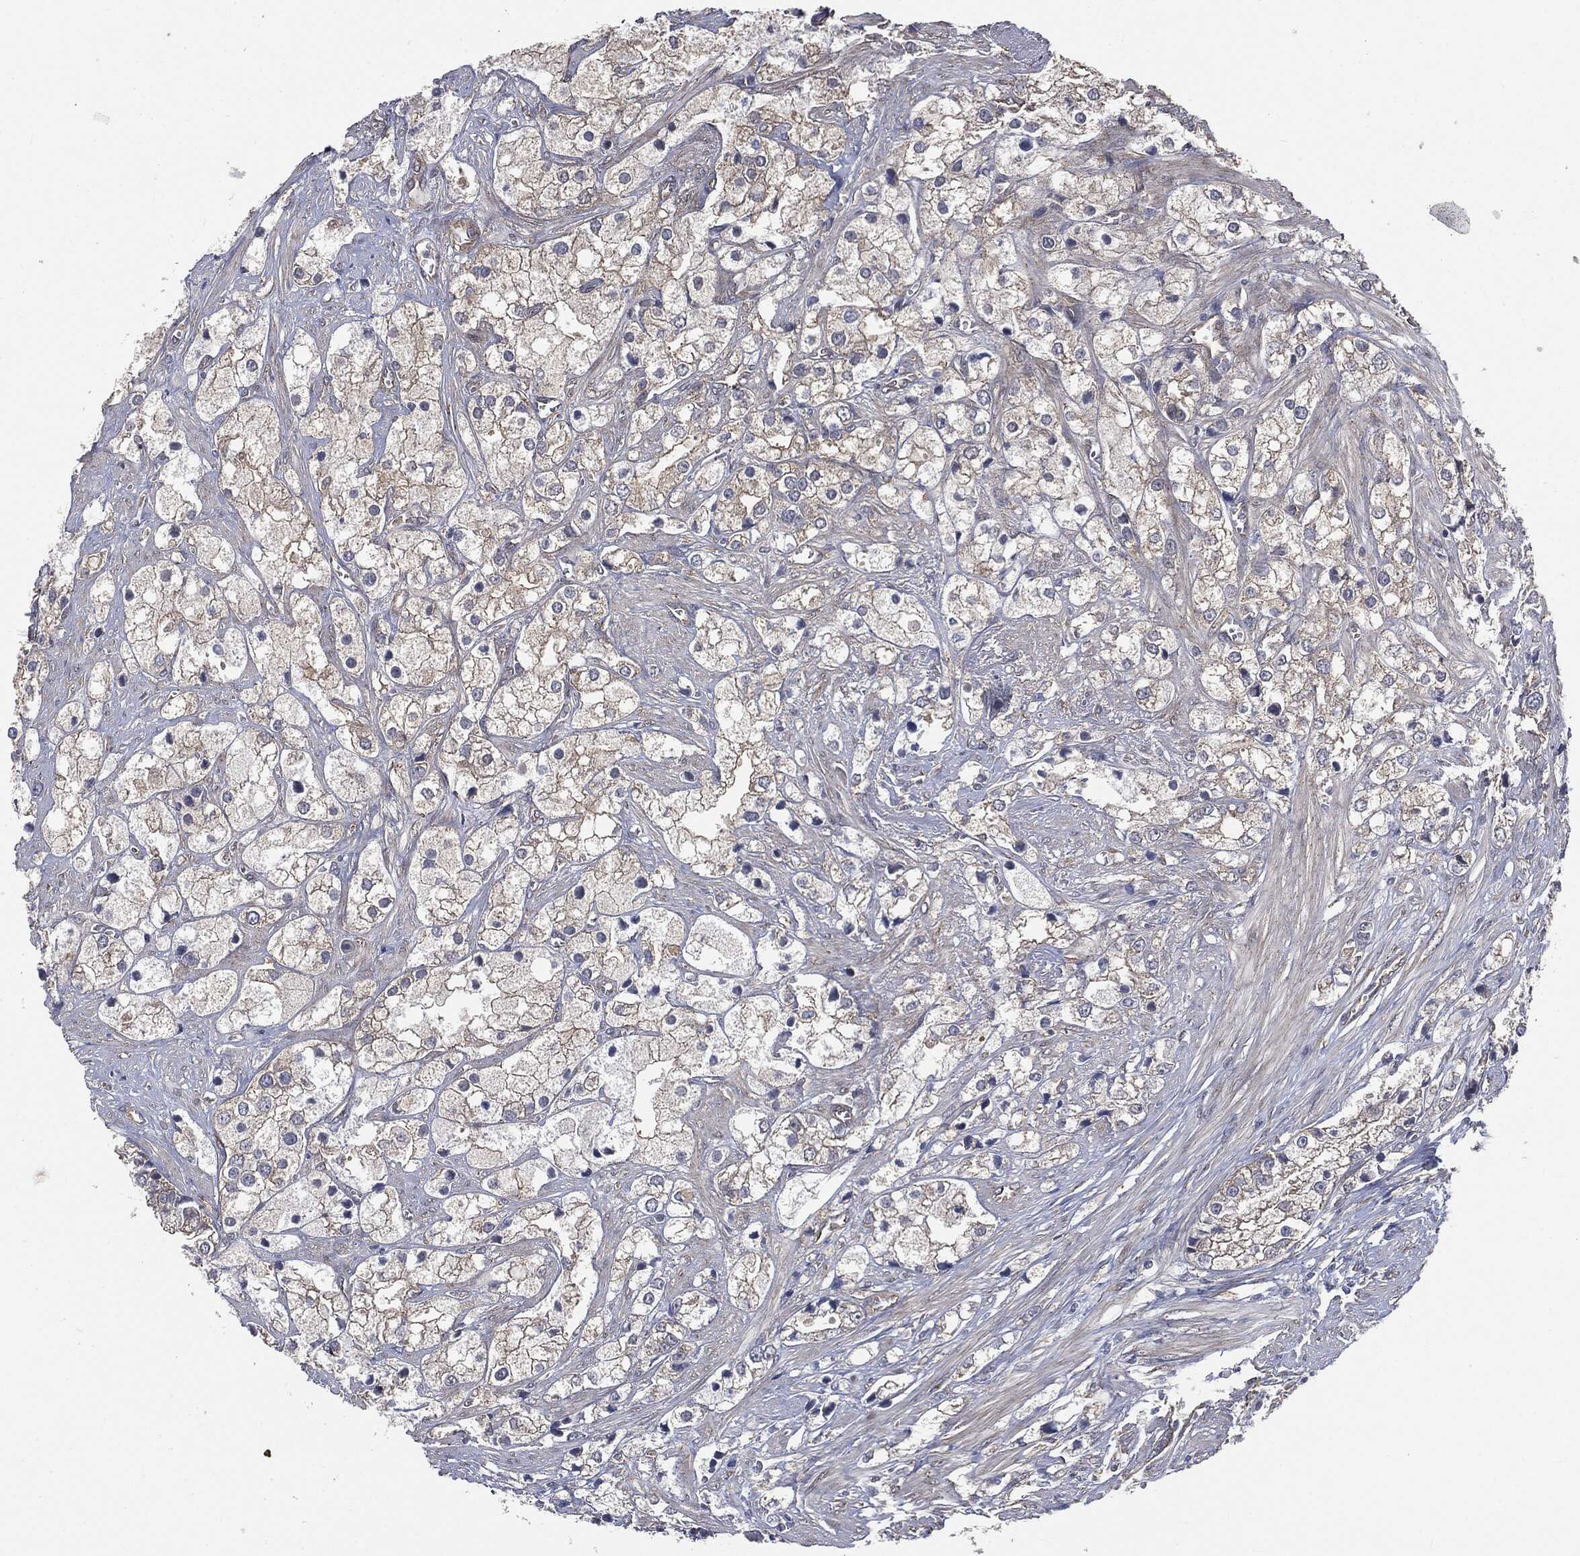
{"staining": {"intensity": "weak", "quantity": "25%-75%", "location": "cytoplasmic/membranous"}, "tissue": "prostate cancer", "cell_type": "Tumor cells", "image_type": "cancer", "snomed": [{"axis": "morphology", "description": "Adenocarcinoma, NOS"}, {"axis": "topography", "description": "Prostate and seminal vesicle, NOS"}, {"axis": "topography", "description": "Prostate"}], "caption": "A high-resolution histopathology image shows IHC staining of prostate cancer (adenocarcinoma), which reveals weak cytoplasmic/membranous expression in approximately 25%-75% of tumor cells.", "gene": "EPS15L1", "patient": {"sex": "male", "age": 79}}